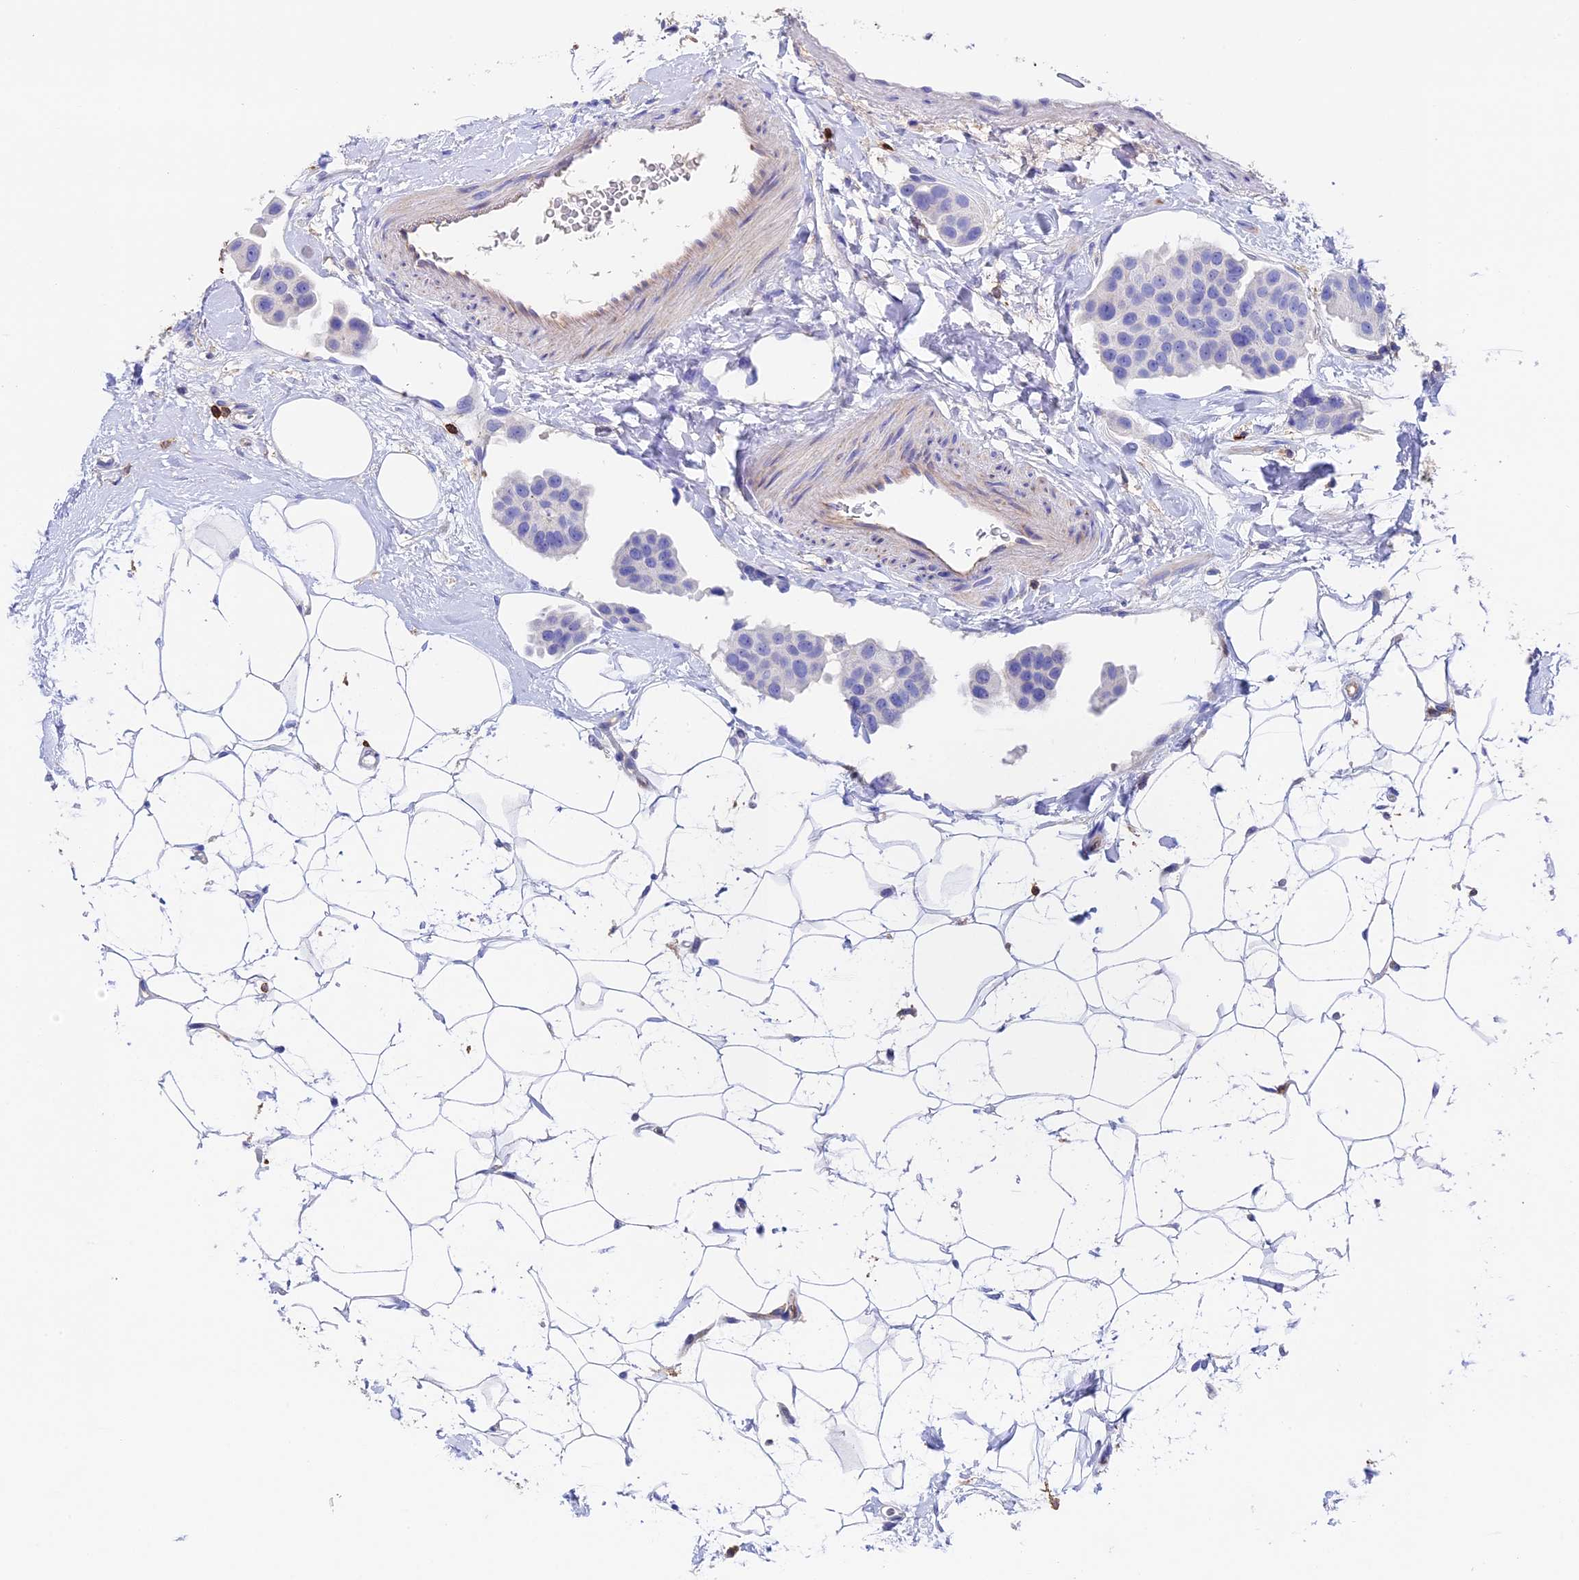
{"staining": {"intensity": "negative", "quantity": "none", "location": "none"}, "tissue": "breast cancer", "cell_type": "Tumor cells", "image_type": "cancer", "snomed": [{"axis": "morphology", "description": "Normal tissue, NOS"}, {"axis": "morphology", "description": "Duct carcinoma"}, {"axis": "topography", "description": "Breast"}], "caption": "Immunohistochemical staining of human intraductal carcinoma (breast) exhibits no significant positivity in tumor cells. Brightfield microscopy of immunohistochemistry stained with DAB (3,3'-diaminobenzidine) (brown) and hematoxylin (blue), captured at high magnification.", "gene": "ADAT1", "patient": {"sex": "female", "age": 39}}